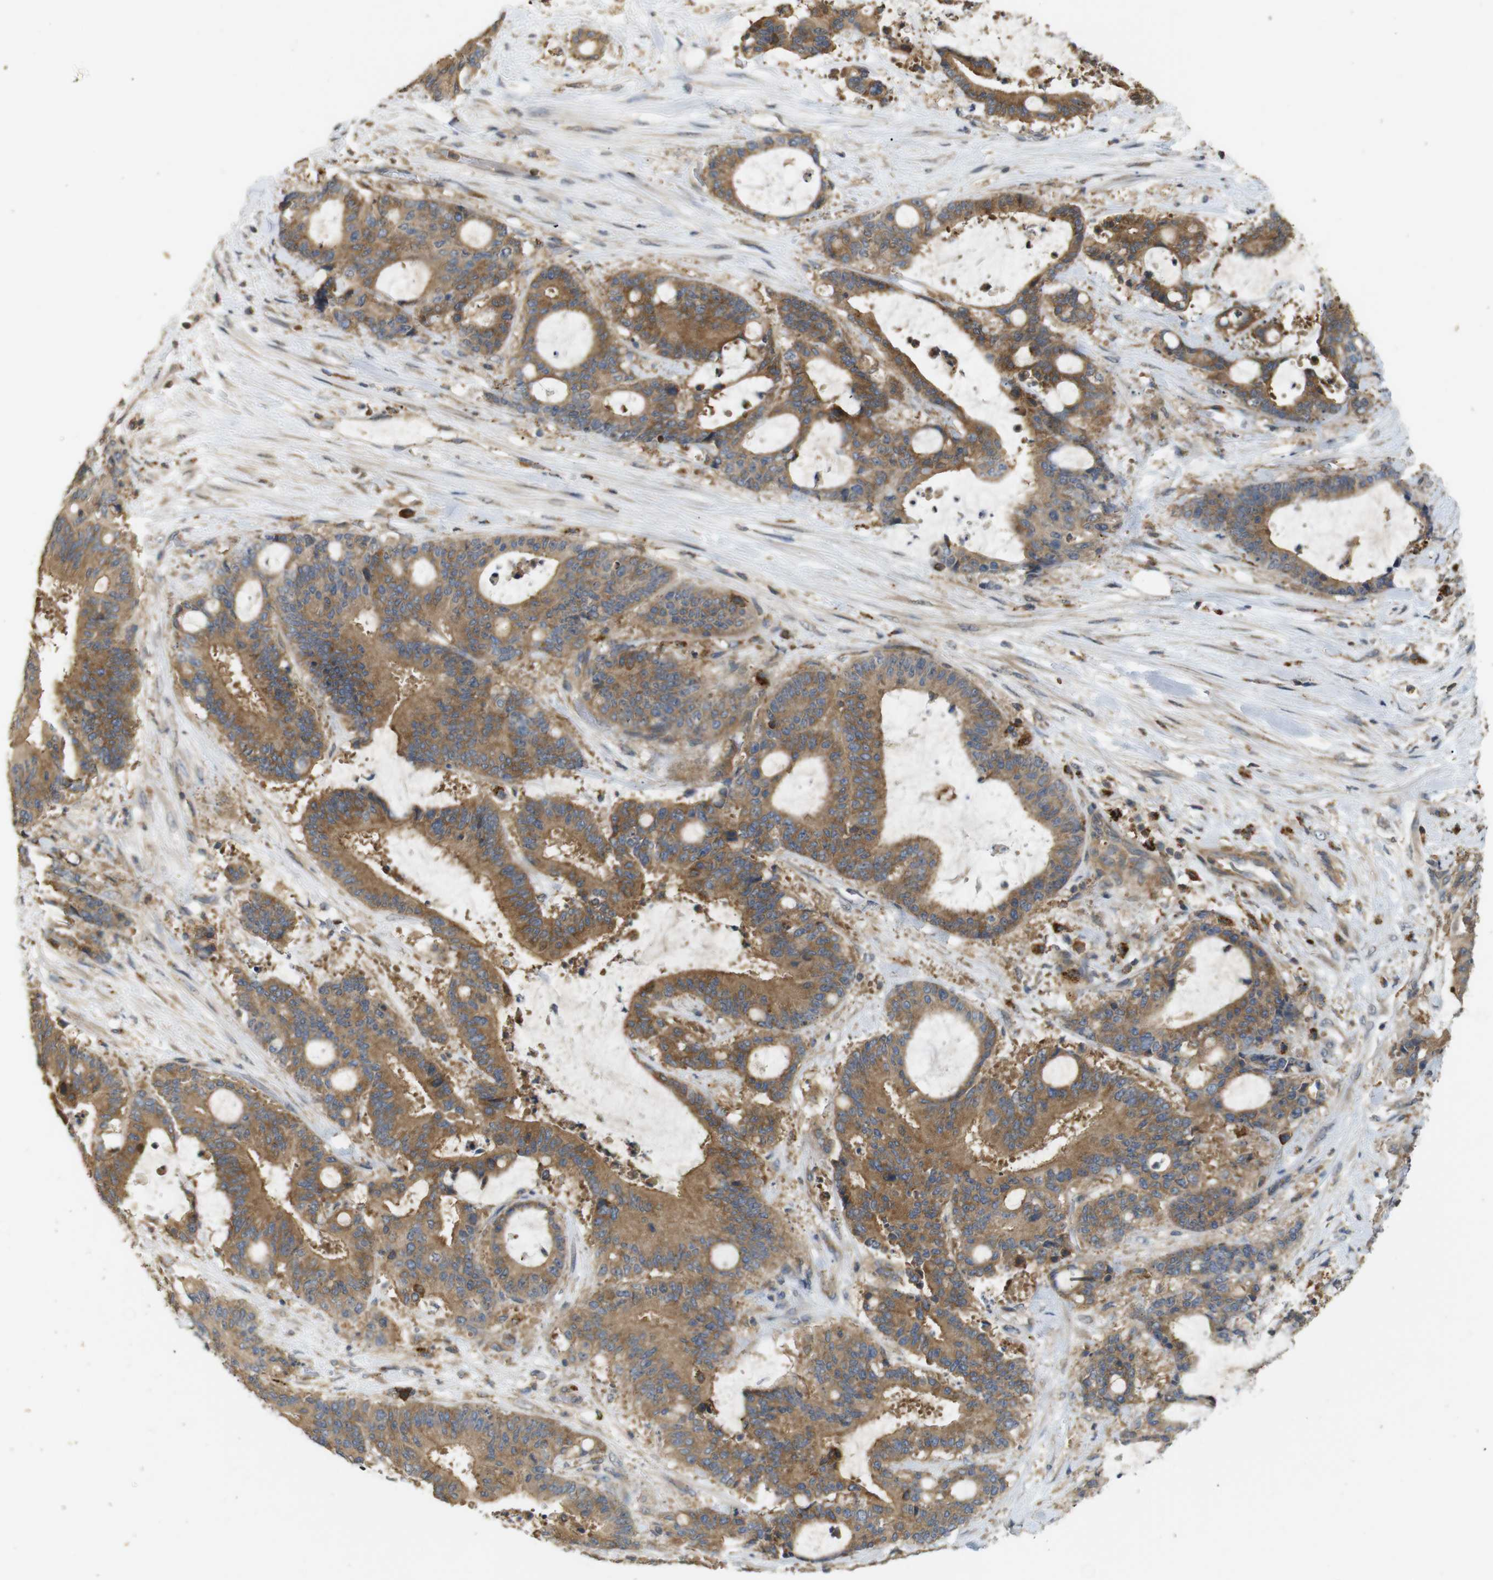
{"staining": {"intensity": "moderate", "quantity": ">75%", "location": "cytoplasmic/membranous"}, "tissue": "liver cancer", "cell_type": "Tumor cells", "image_type": "cancer", "snomed": [{"axis": "morphology", "description": "Normal tissue, NOS"}, {"axis": "morphology", "description": "Cholangiocarcinoma"}, {"axis": "topography", "description": "Liver"}, {"axis": "topography", "description": "Peripheral nerve tissue"}], "caption": "IHC of cholangiocarcinoma (liver) reveals medium levels of moderate cytoplasmic/membranous expression in approximately >75% of tumor cells.", "gene": "KSR1", "patient": {"sex": "female", "age": 73}}